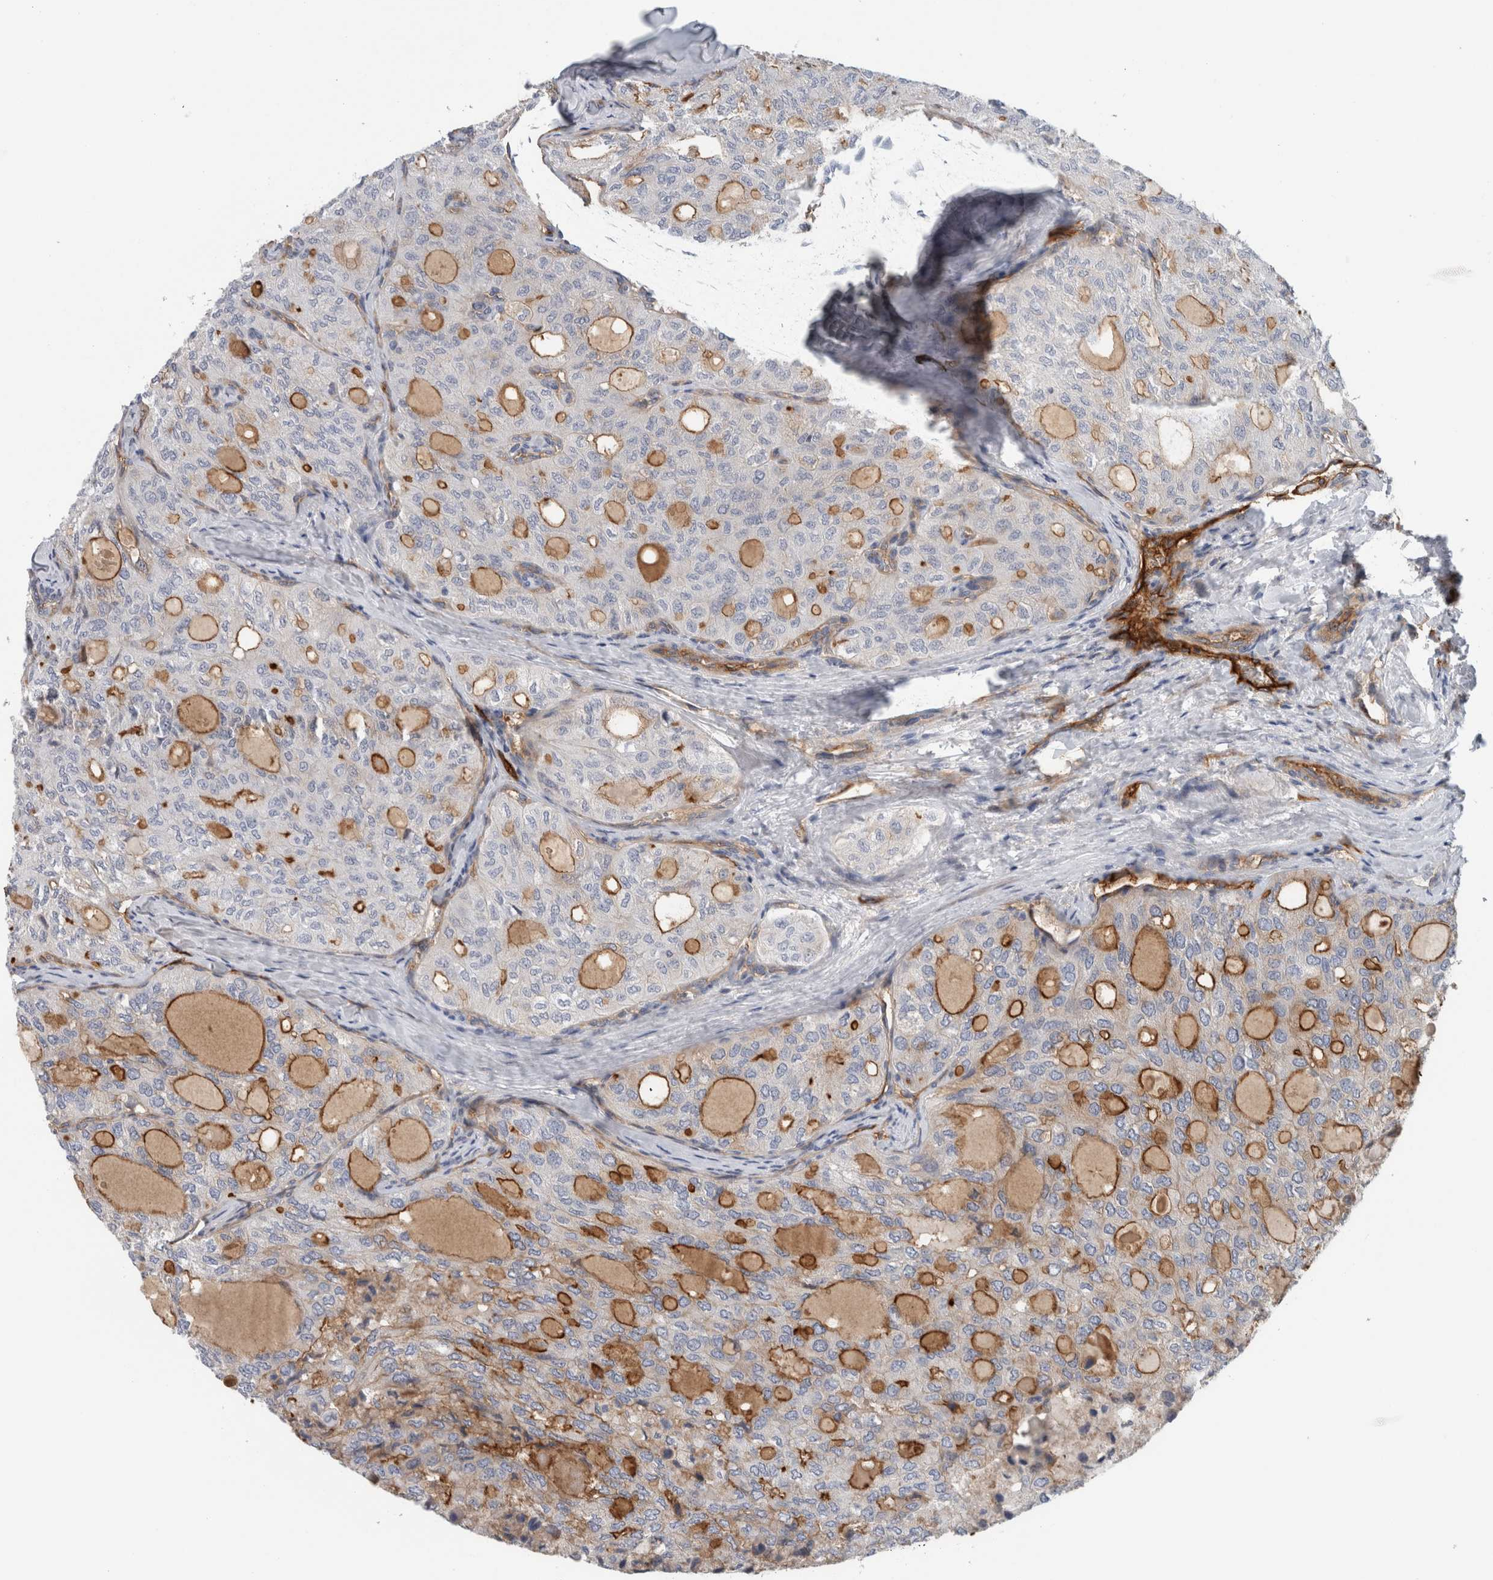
{"staining": {"intensity": "moderate", "quantity": "25%-75%", "location": "cytoplasmic/membranous"}, "tissue": "thyroid cancer", "cell_type": "Tumor cells", "image_type": "cancer", "snomed": [{"axis": "morphology", "description": "Follicular adenoma carcinoma, NOS"}, {"axis": "topography", "description": "Thyroid gland"}], "caption": "Human thyroid cancer stained with a brown dye exhibits moderate cytoplasmic/membranous positive expression in approximately 25%-75% of tumor cells.", "gene": "CD59", "patient": {"sex": "male", "age": 75}}